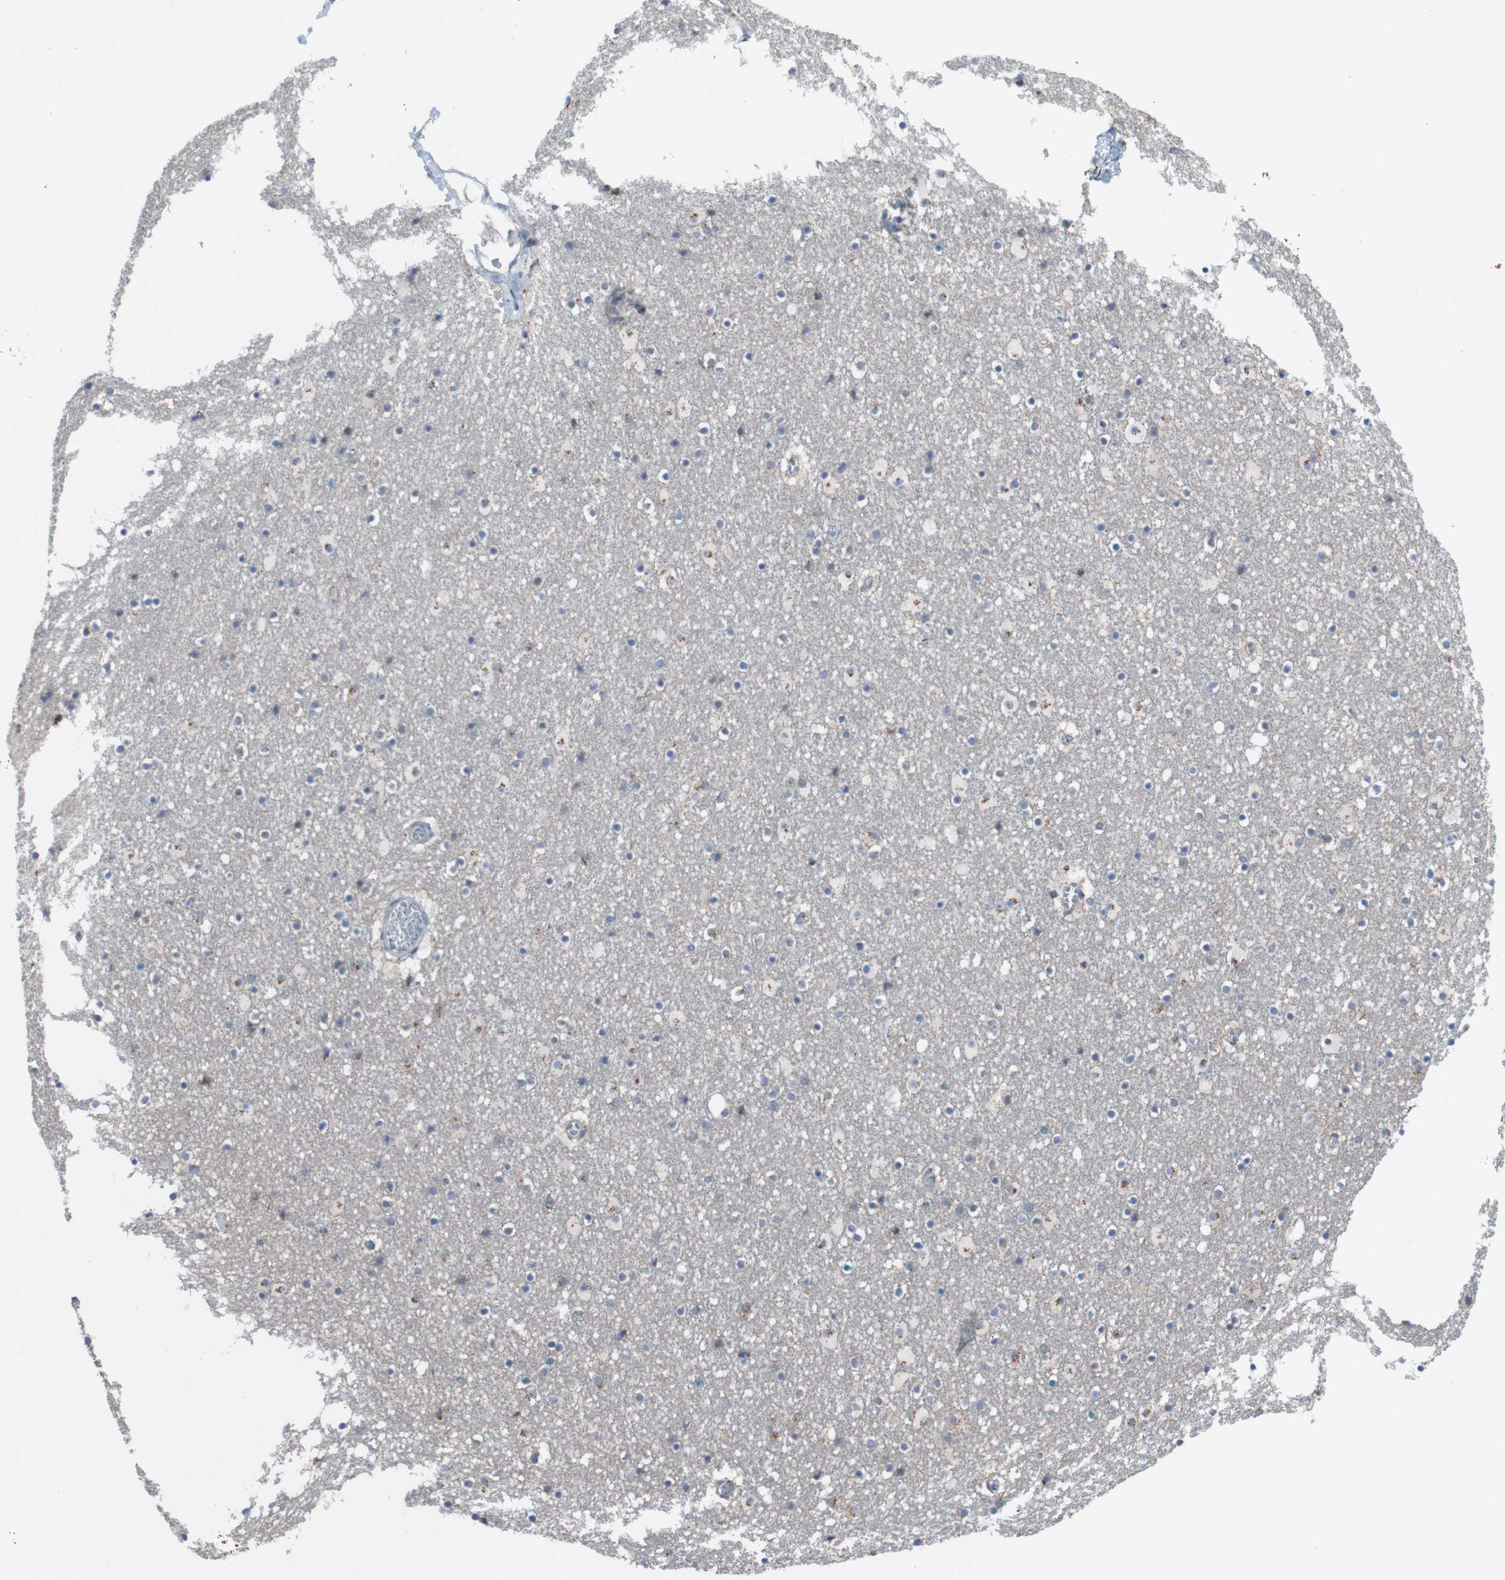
{"staining": {"intensity": "strong", "quantity": "25%-75%", "location": "cytoplasmic/membranous"}, "tissue": "caudate", "cell_type": "Glial cells", "image_type": "normal", "snomed": [{"axis": "morphology", "description": "Normal tissue, NOS"}, {"axis": "topography", "description": "Lateral ventricle wall"}], "caption": "This micrograph shows unremarkable caudate stained with immunohistochemistry (IHC) to label a protein in brown. The cytoplasmic/membranous of glial cells show strong positivity for the protein. Nuclei are counter-stained blue.", "gene": "MINAR1", "patient": {"sex": "male", "age": 45}}